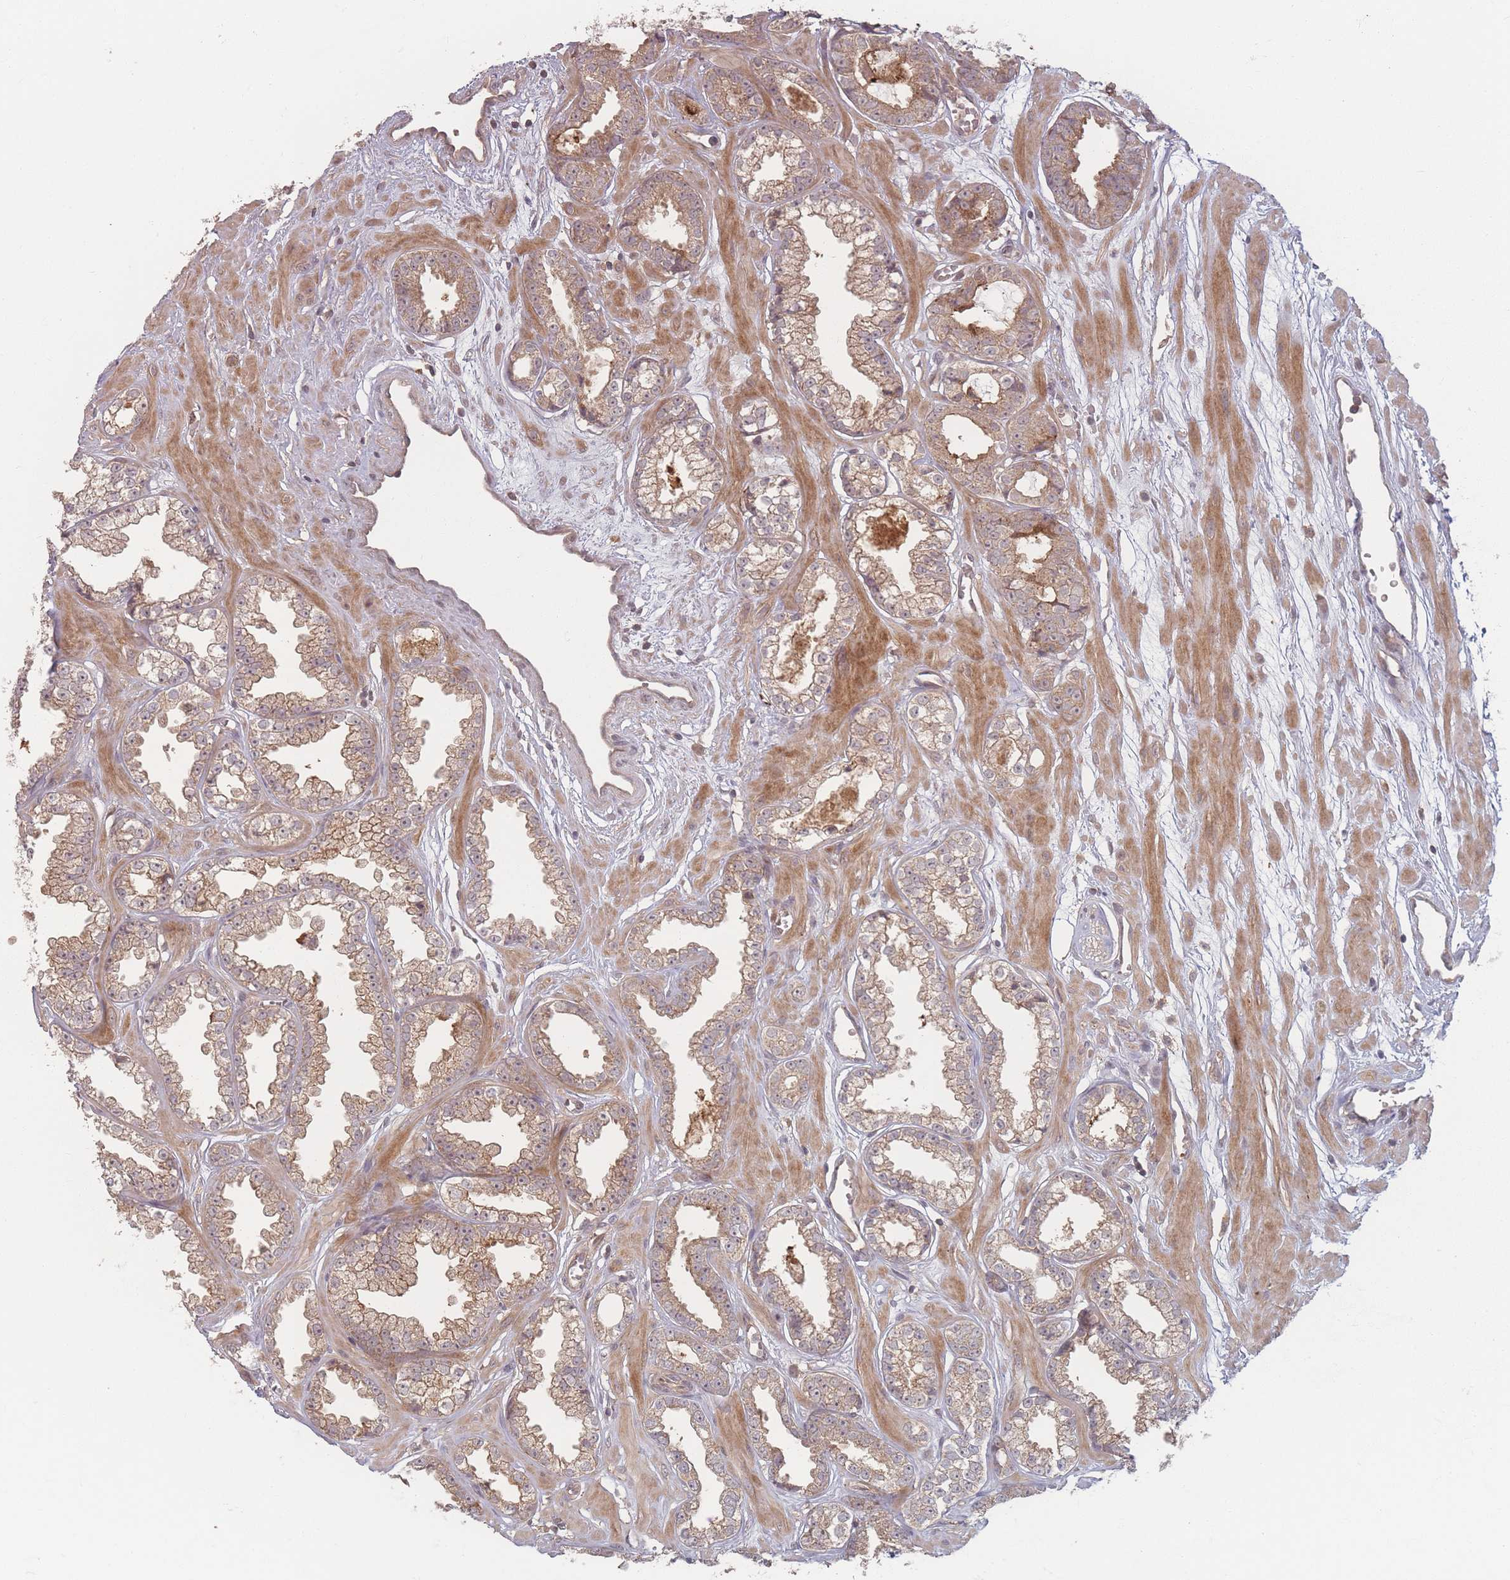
{"staining": {"intensity": "moderate", "quantity": "25%-75%", "location": "cytoplasmic/membranous"}, "tissue": "prostate cancer", "cell_type": "Tumor cells", "image_type": "cancer", "snomed": [{"axis": "morphology", "description": "Adenocarcinoma, Low grade"}, {"axis": "topography", "description": "Prostate"}], "caption": "A histopathology image of human low-grade adenocarcinoma (prostate) stained for a protein exhibits moderate cytoplasmic/membranous brown staining in tumor cells. (DAB (3,3'-diaminobenzidine) IHC, brown staining for protein, blue staining for nuclei).", "gene": "HAGH", "patient": {"sex": "male", "age": 60}}